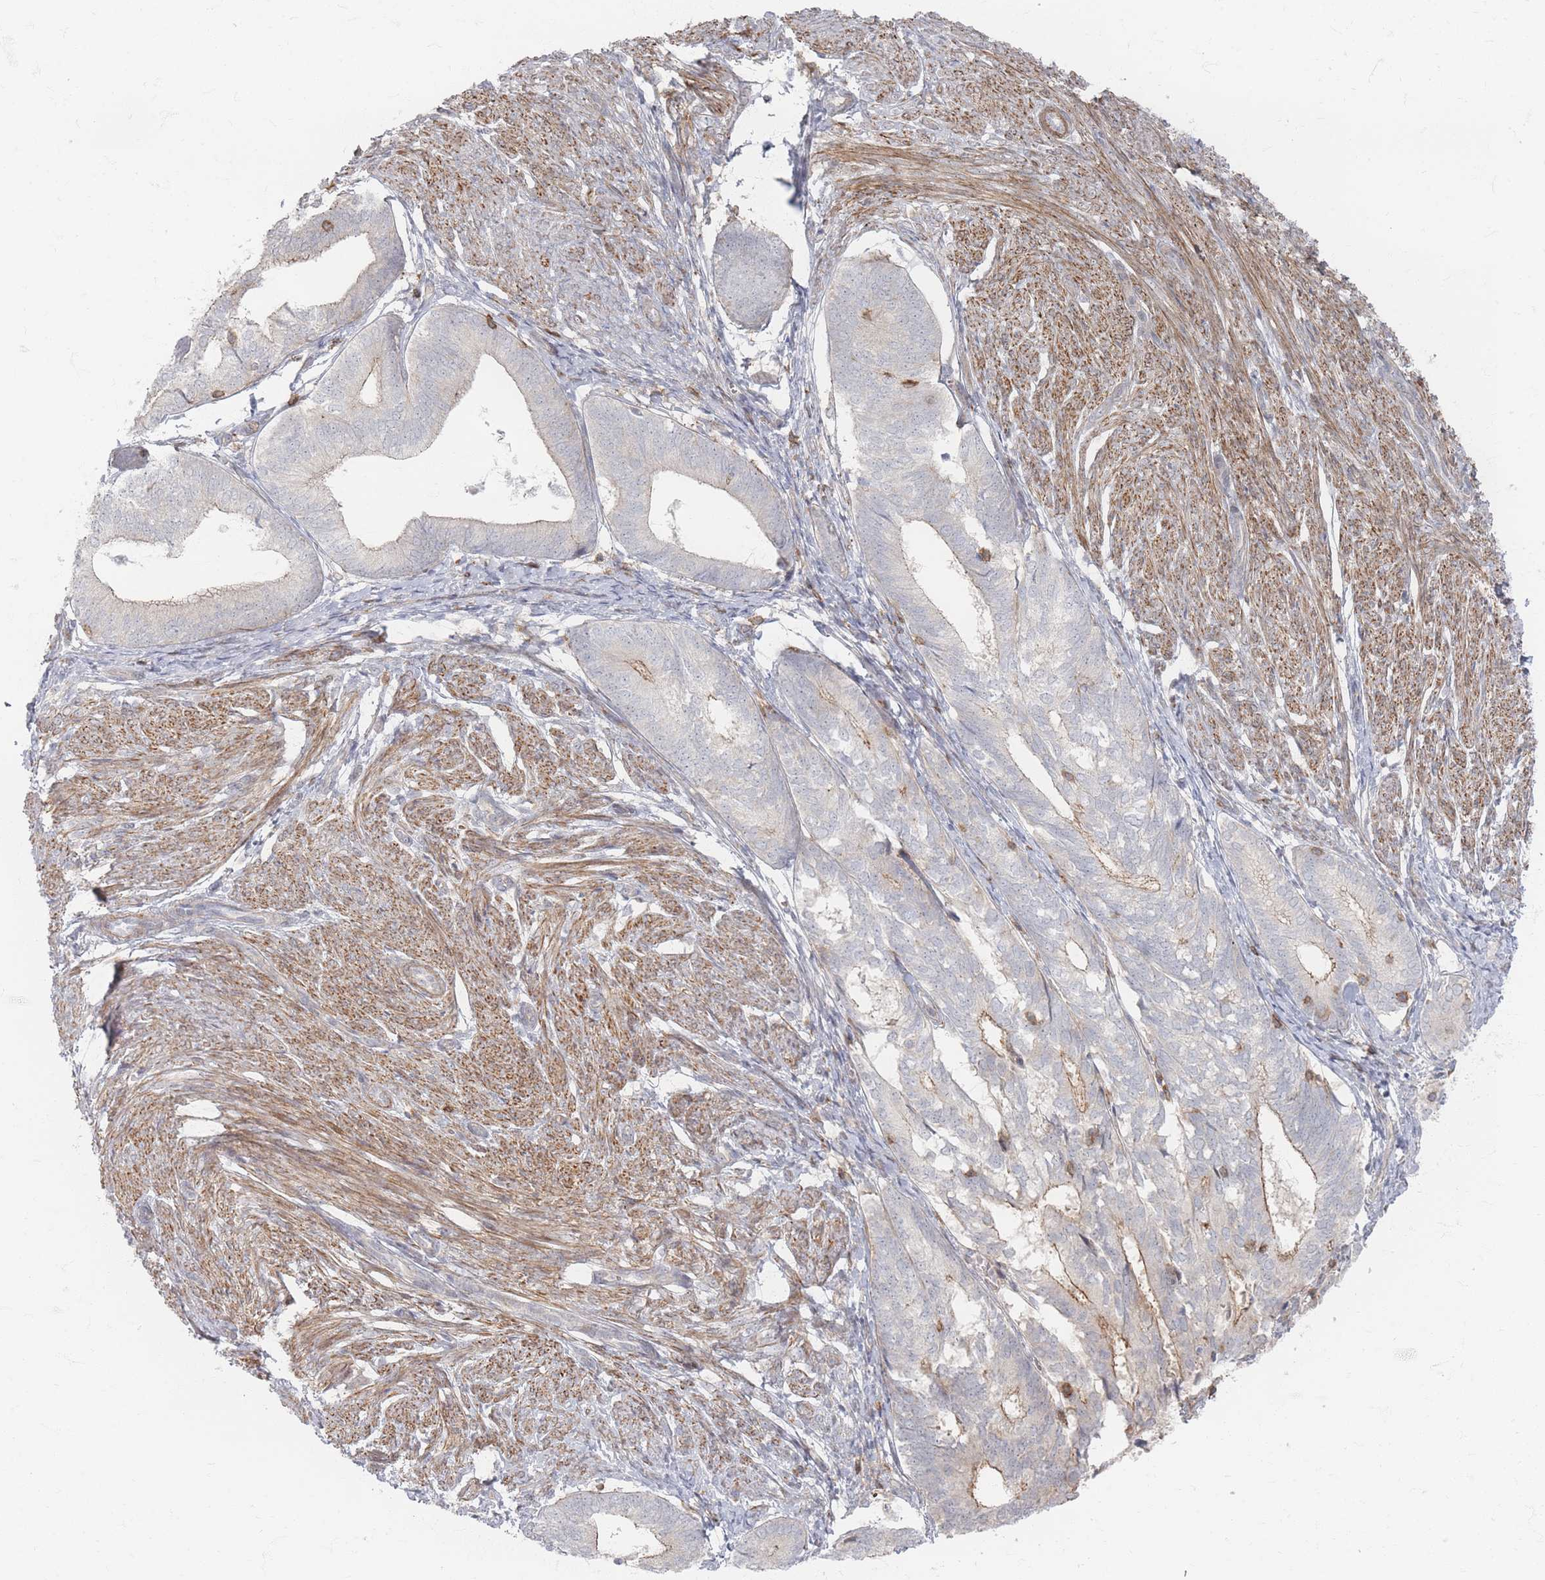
{"staining": {"intensity": "weak", "quantity": "25%-75%", "location": "cytoplasmic/membranous"}, "tissue": "endometrial cancer", "cell_type": "Tumor cells", "image_type": "cancer", "snomed": [{"axis": "morphology", "description": "Adenocarcinoma, NOS"}, {"axis": "topography", "description": "Endometrium"}], "caption": "The photomicrograph displays staining of adenocarcinoma (endometrial), revealing weak cytoplasmic/membranous protein staining (brown color) within tumor cells.", "gene": "ZNF852", "patient": {"sex": "female", "age": 87}}